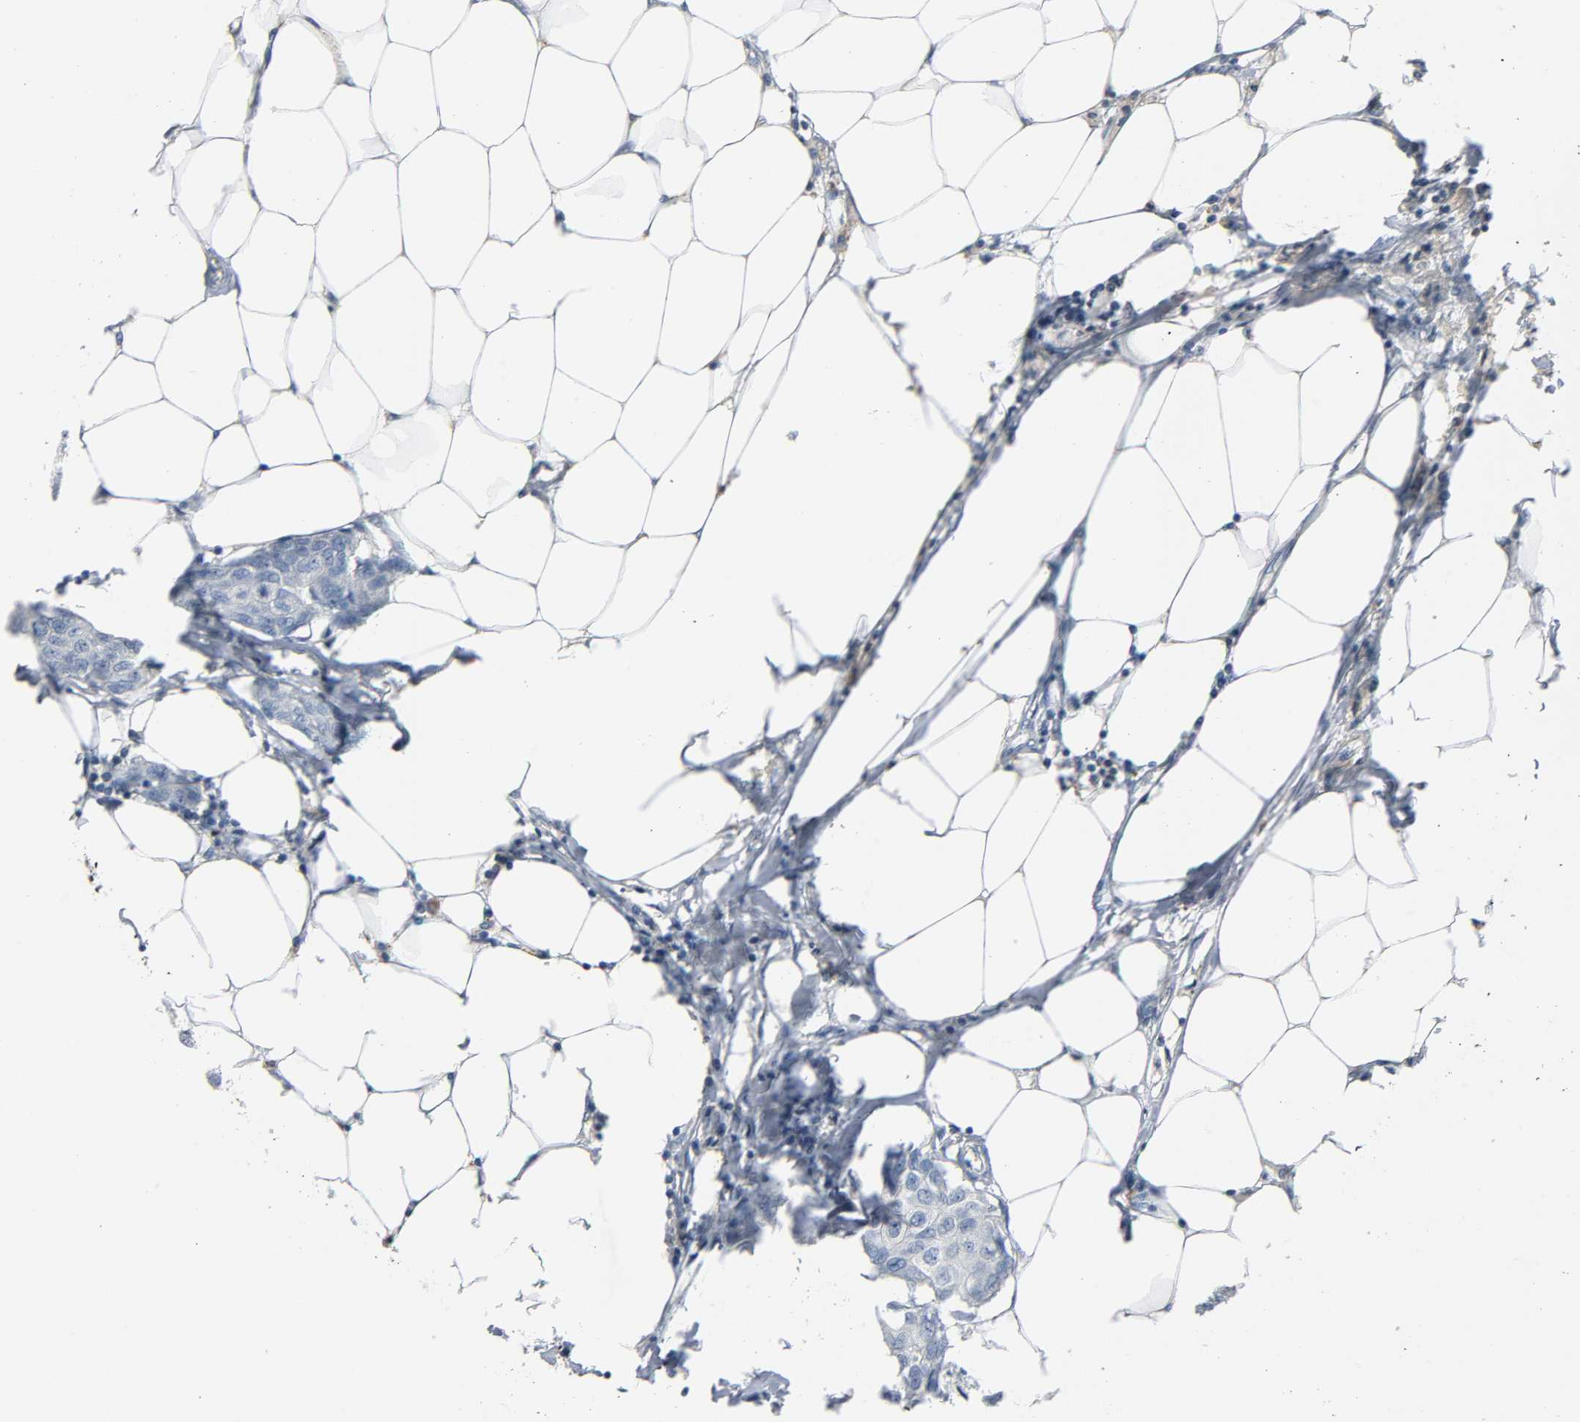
{"staining": {"intensity": "negative", "quantity": "none", "location": "none"}, "tissue": "breast cancer", "cell_type": "Tumor cells", "image_type": "cancer", "snomed": [{"axis": "morphology", "description": "Duct carcinoma"}, {"axis": "topography", "description": "Breast"}], "caption": "Immunohistochemistry (IHC) image of neoplastic tissue: breast cancer stained with DAB displays no significant protein staining in tumor cells.", "gene": "CD4", "patient": {"sex": "female", "age": 80}}